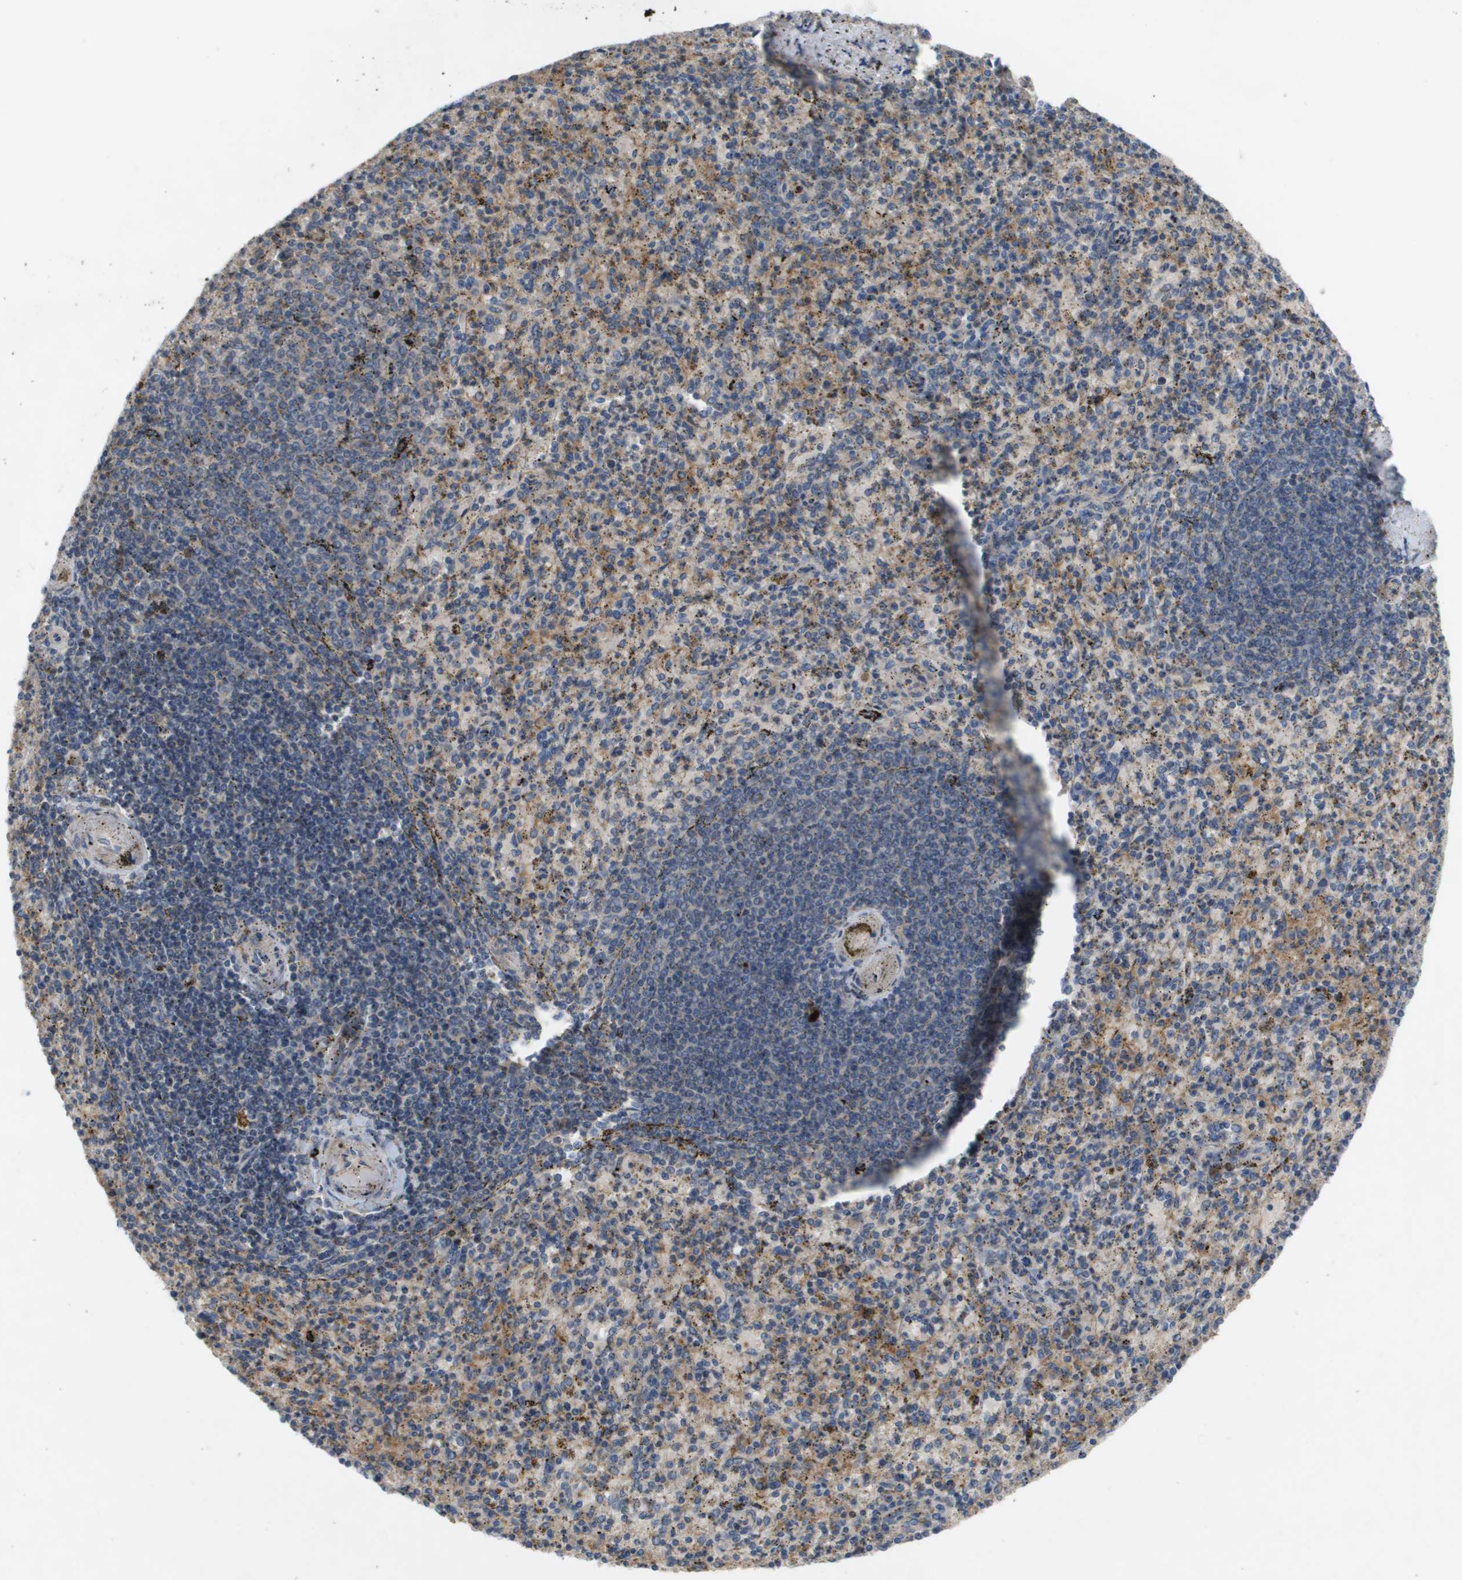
{"staining": {"intensity": "moderate", "quantity": "25%-75%", "location": "cytoplasmic/membranous"}, "tissue": "spleen", "cell_type": "Cells in red pulp", "image_type": "normal", "snomed": [{"axis": "morphology", "description": "Normal tissue, NOS"}, {"axis": "topography", "description": "Spleen"}], "caption": "Normal spleen was stained to show a protein in brown. There is medium levels of moderate cytoplasmic/membranous expression in about 25%-75% of cells in red pulp. (brown staining indicates protein expression, while blue staining denotes nuclei).", "gene": "B3GNT5", "patient": {"sex": "male", "age": 72}}